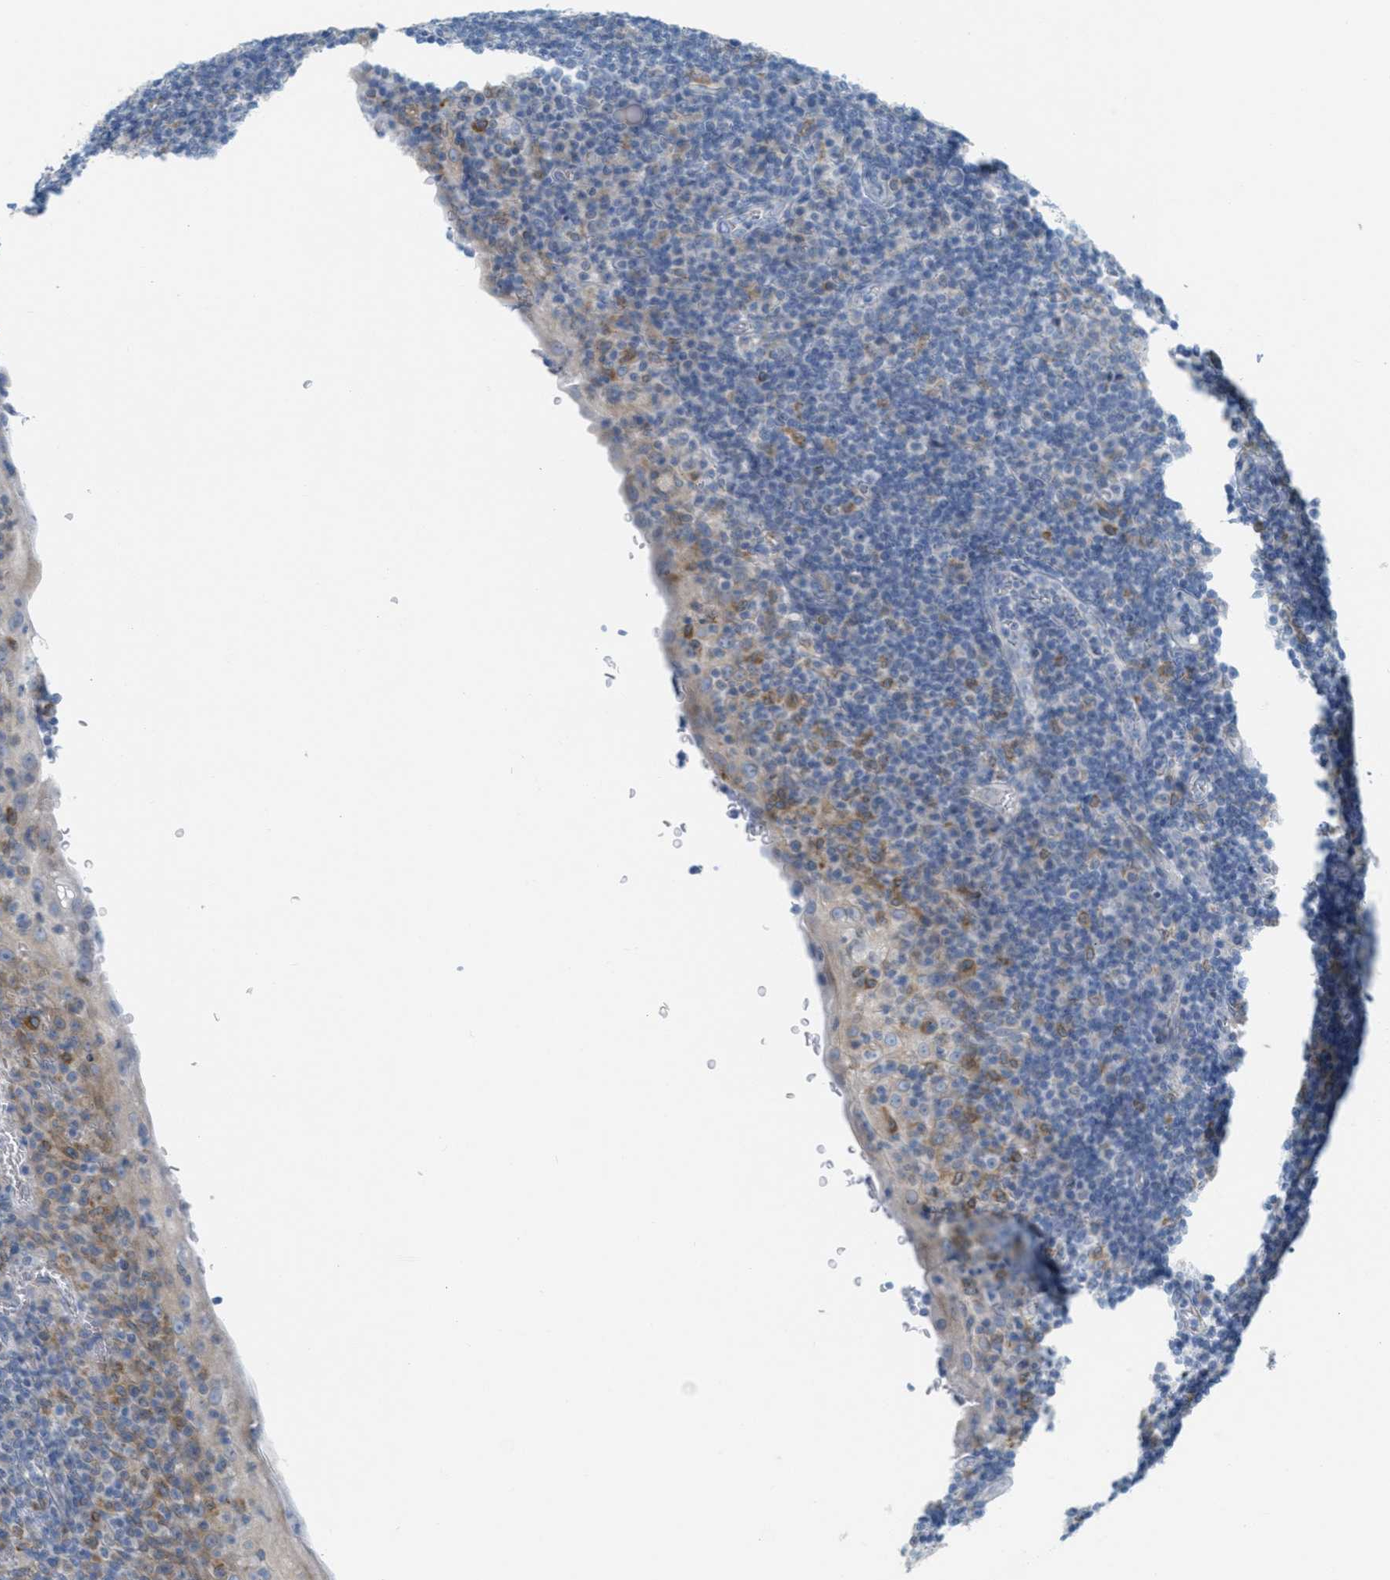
{"staining": {"intensity": "negative", "quantity": "none", "location": "none"}, "tissue": "tonsil", "cell_type": "Germinal center cells", "image_type": "normal", "snomed": [{"axis": "morphology", "description": "Normal tissue, NOS"}, {"axis": "topography", "description": "Tonsil"}], "caption": "Immunohistochemistry micrograph of unremarkable tonsil: tonsil stained with DAB displays no significant protein expression in germinal center cells. Brightfield microscopy of immunohistochemistry (IHC) stained with DAB (3,3'-diaminobenzidine) (brown) and hematoxylin (blue), captured at high magnification.", "gene": "TEX264", "patient": {"sex": "male", "age": 37}}